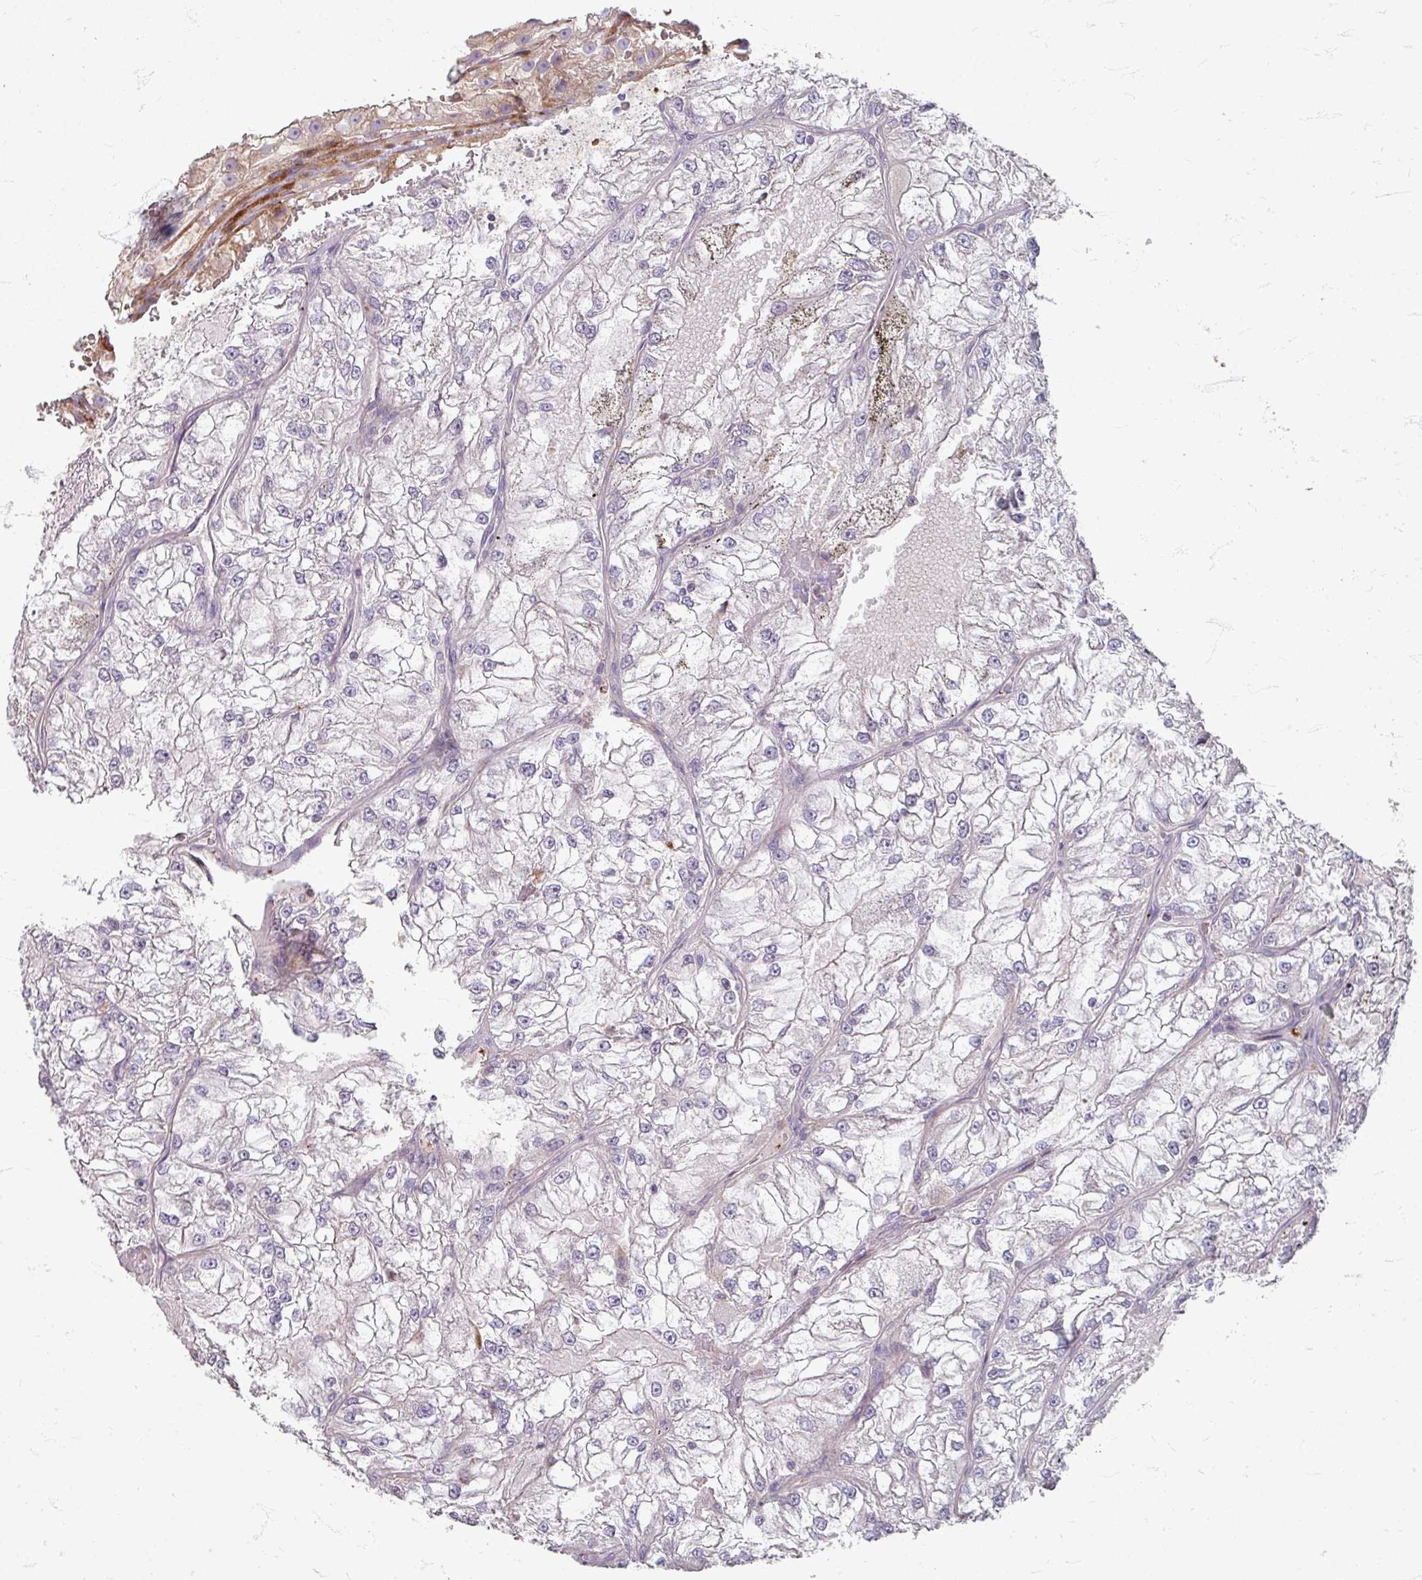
{"staining": {"intensity": "negative", "quantity": "none", "location": "none"}, "tissue": "renal cancer", "cell_type": "Tumor cells", "image_type": "cancer", "snomed": [{"axis": "morphology", "description": "Adenocarcinoma, NOS"}, {"axis": "topography", "description": "Kidney"}], "caption": "The histopathology image displays no significant expression in tumor cells of renal cancer.", "gene": "GABARAPL1", "patient": {"sex": "female", "age": 72}}